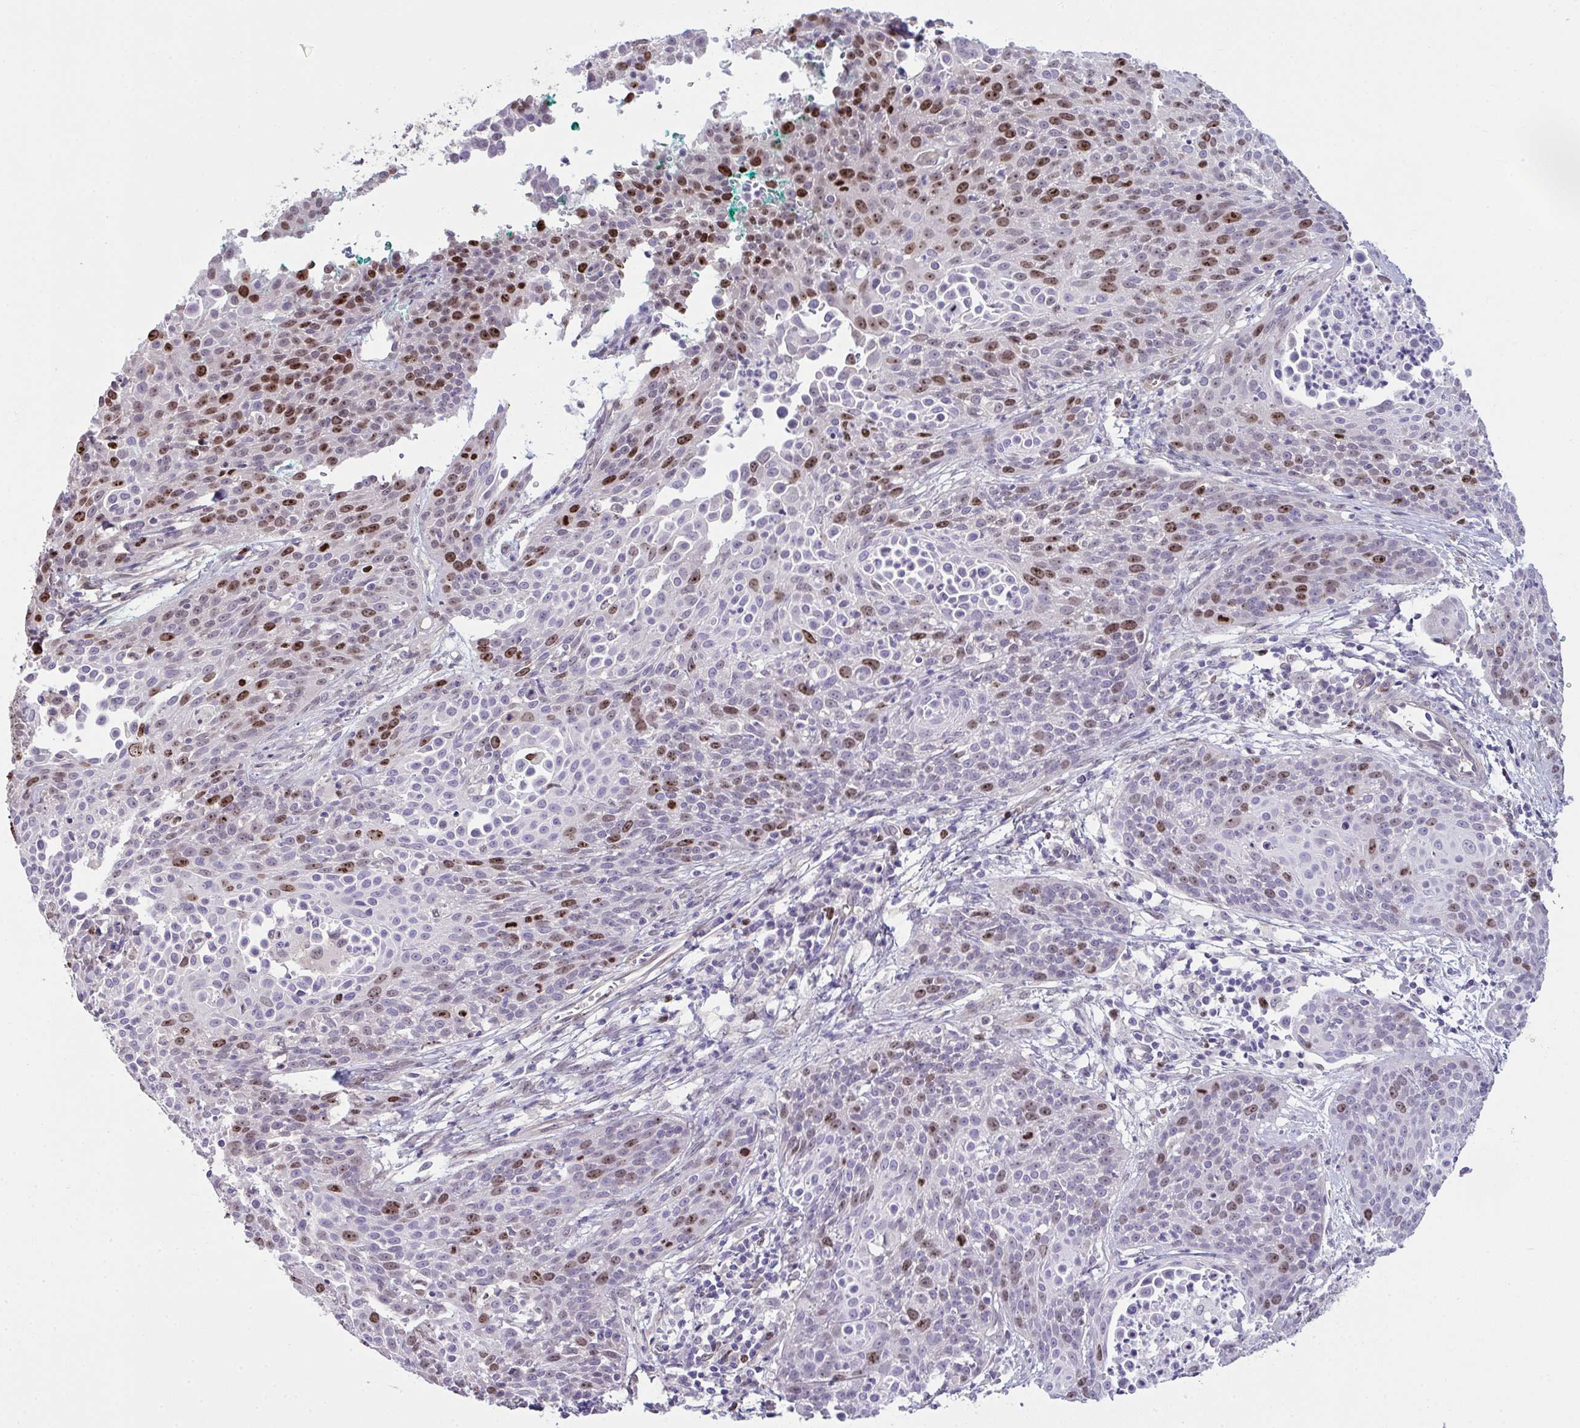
{"staining": {"intensity": "moderate", "quantity": "25%-75%", "location": "nuclear"}, "tissue": "cervical cancer", "cell_type": "Tumor cells", "image_type": "cancer", "snomed": [{"axis": "morphology", "description": "Squamous cell carcinoma, NOS"}, {"axis": "topography", "description": "Cervix"}], "caption": "Protein staining exhibits moderate nuclear positivity in about 25%-75% of tumor cells in squamous cell carcinoma (cervical).", "gene": "SETD7", "patient": {"sex": "female", "age": 38}}